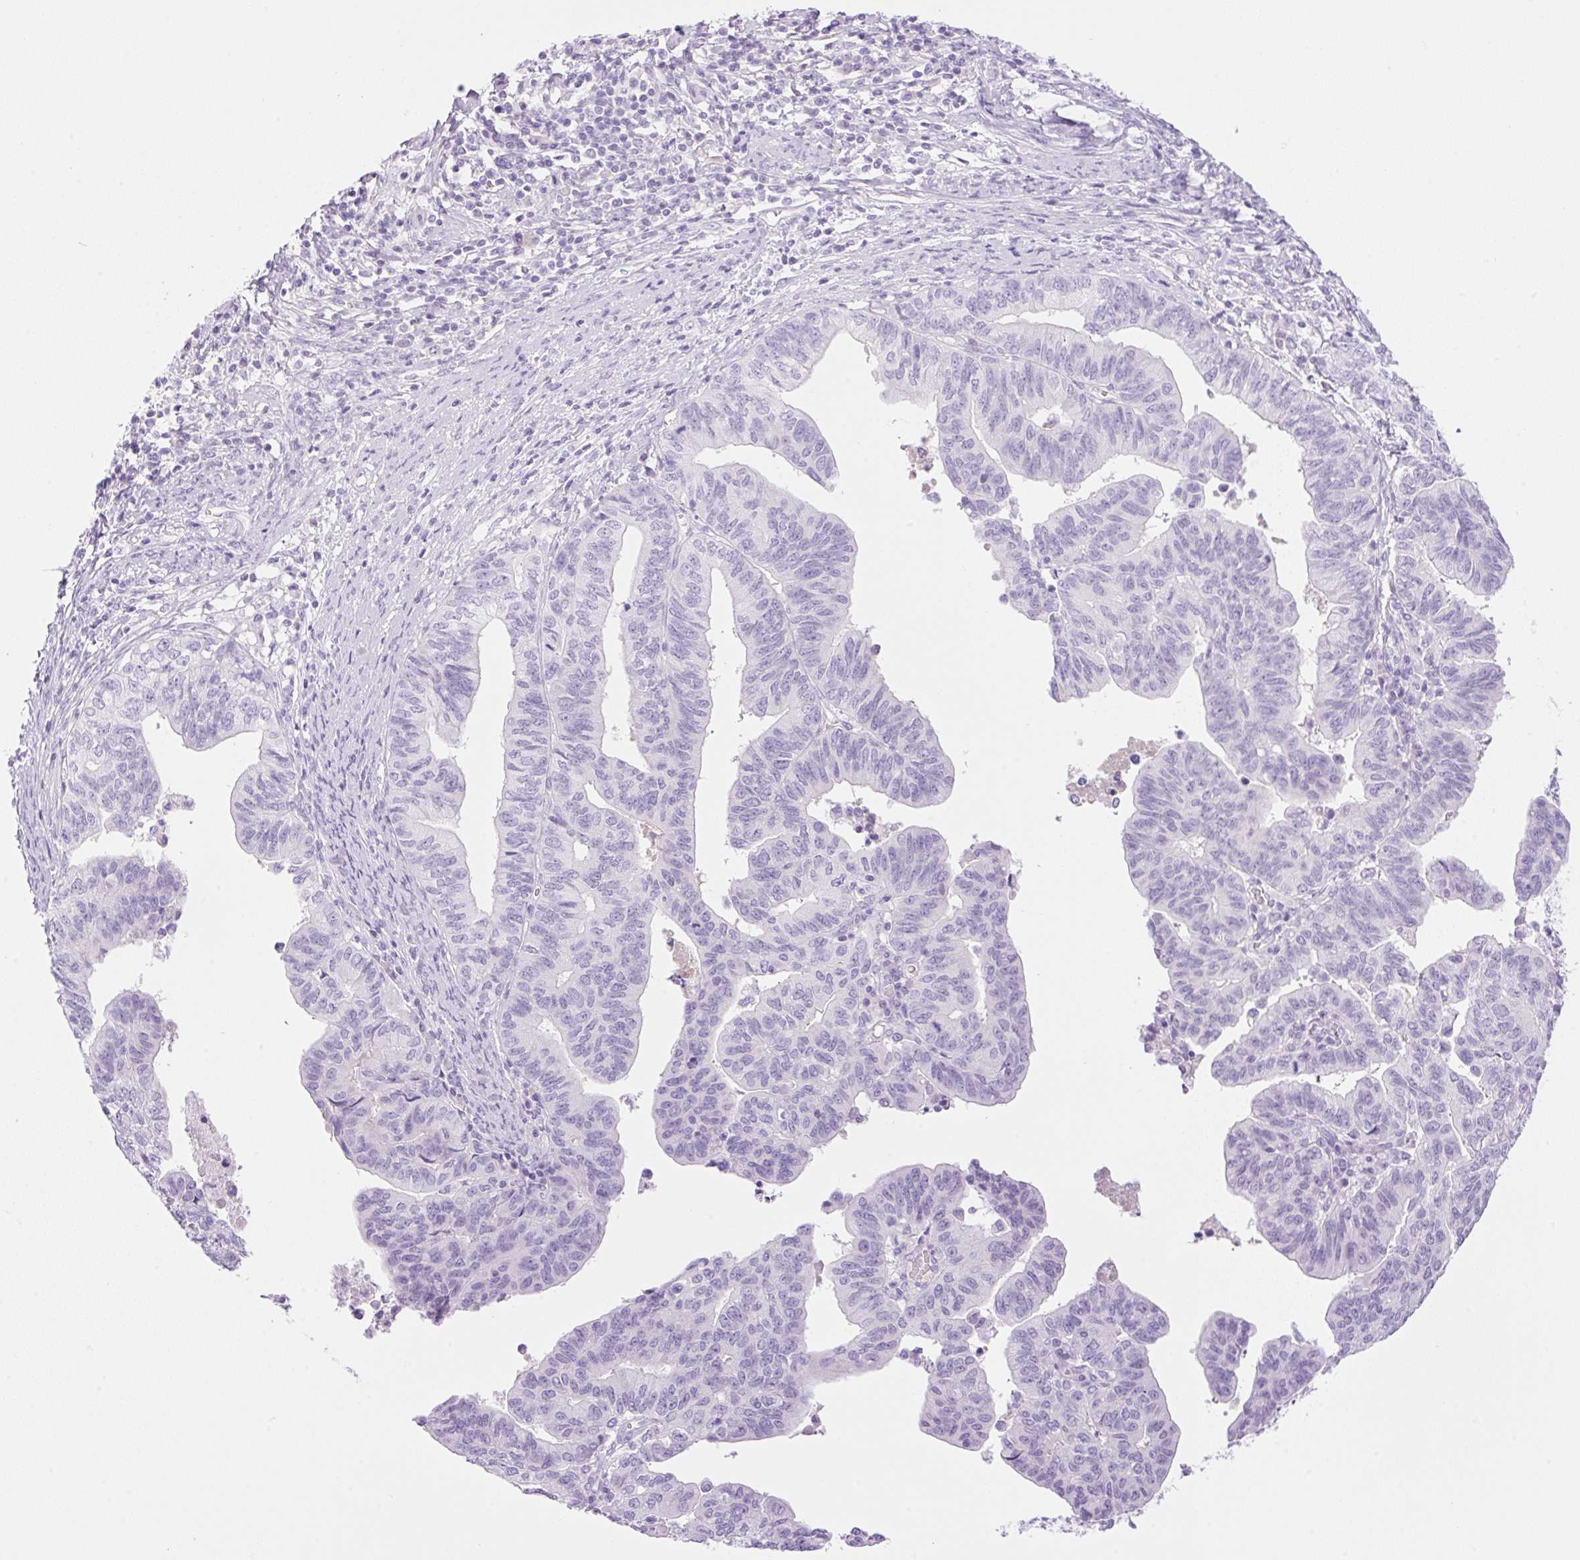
{"staining": {"intensity": "negative", "quantity": "none", "location": "none"}, "tissue": "endometrial cancer", "cell_type": "Tumor cells", "image_type": "cancer", "snomed": [{"axis": "morphology", "description": "Adenocarcinoma, NOS"}, {"axis": "topography", "description": "Endometrium"}], "caption": "High power microscopy histopathology image of an immunohistochemistry (IHC) histopathology image of adenocarcinoma (endometrial), revealing no significant positivity in tumor cells.", "gene": "PALM3", "patient": {"sex": "female", "age": 65}}